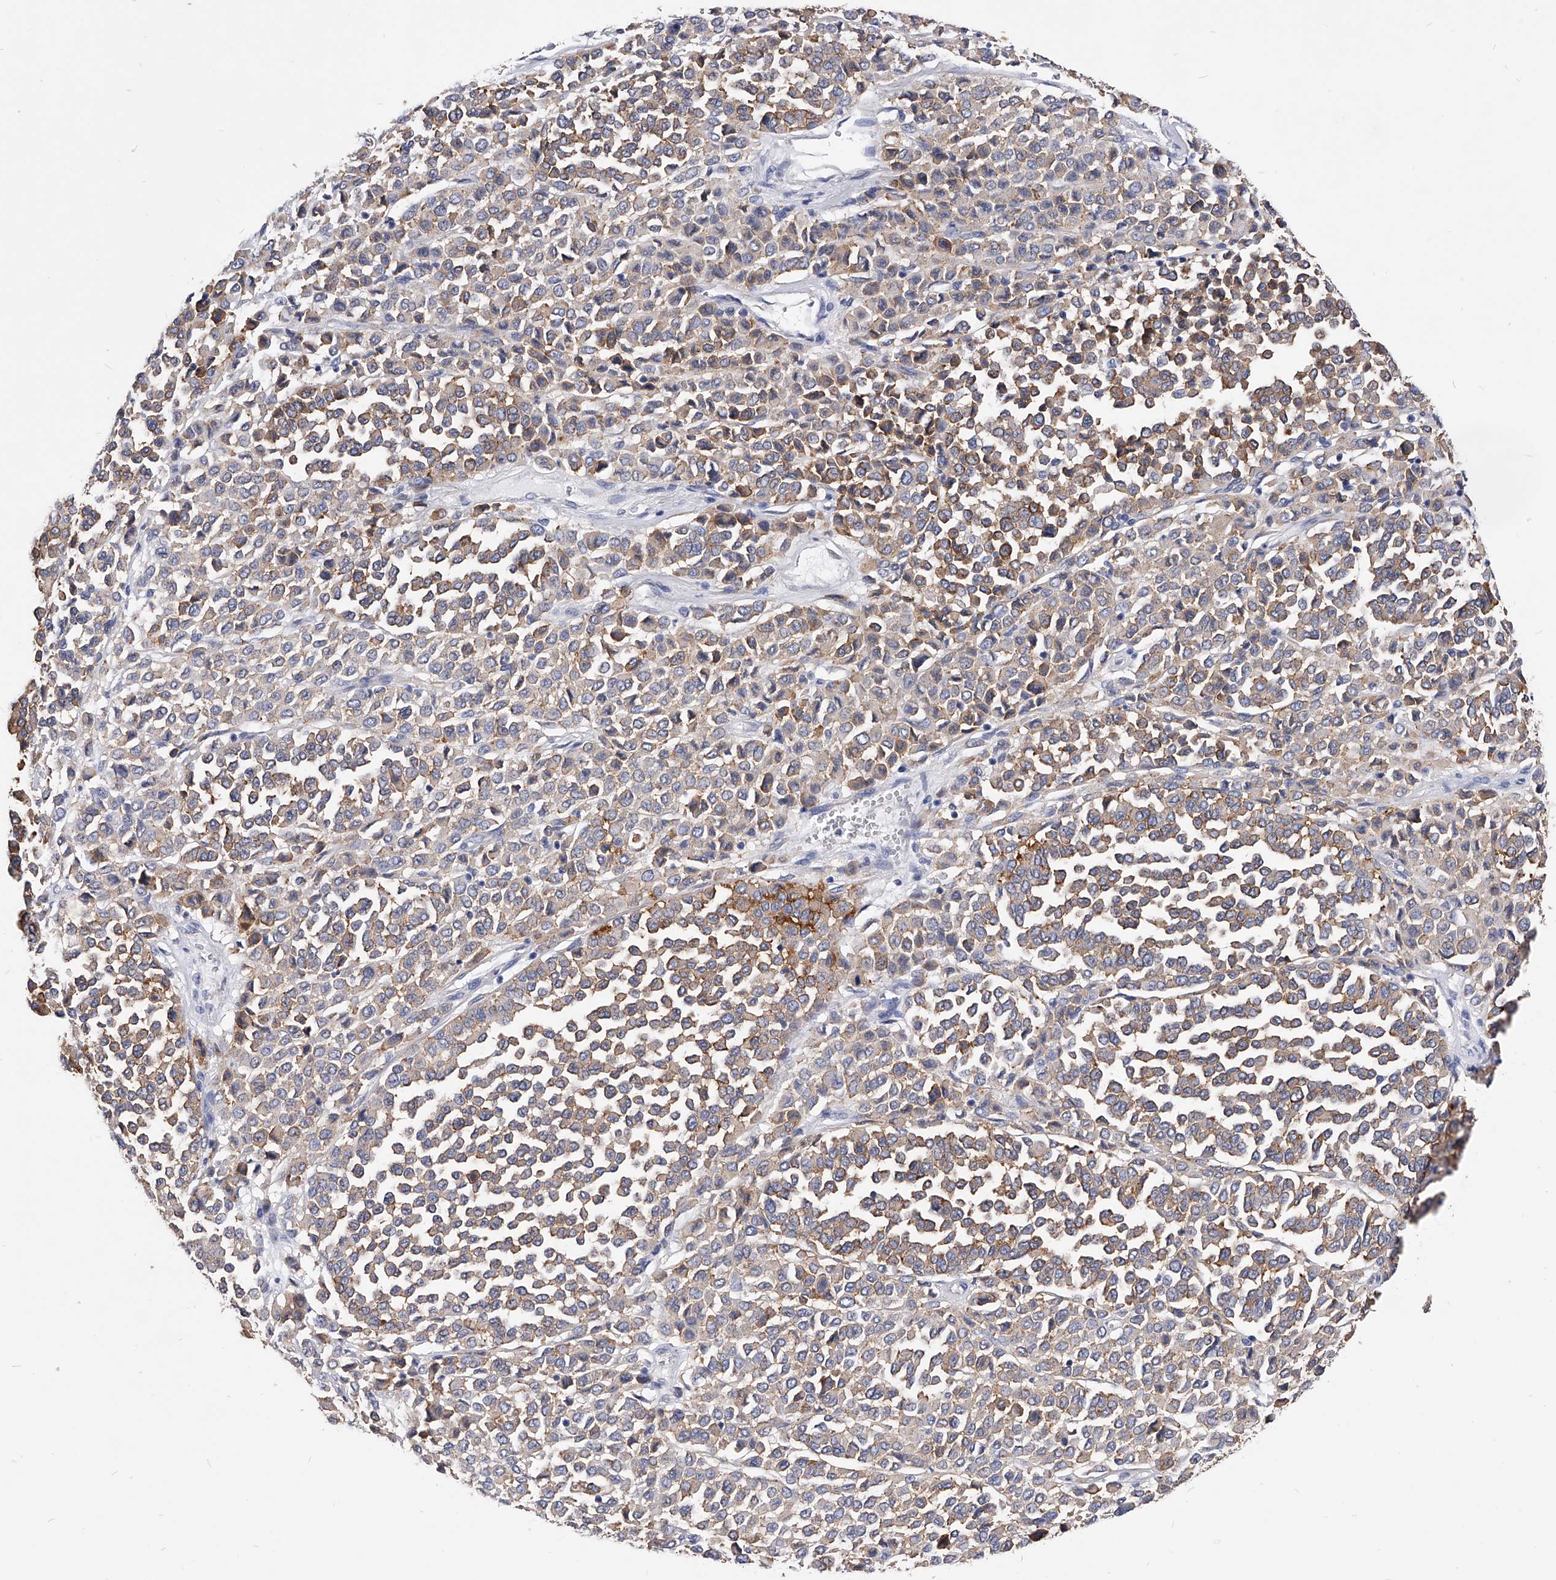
{"staining": {"intensity": "moderate", "quantity": "25%-75%", "location": "cytoplasmic/membranous"}, "tissue": "melanoma", "cell_type": "Tumor cells", "image_type": "cancer", "snomed": [{"axis": "morphology", "description": "Malignant melanoma, Metastatic site"}, {"axis": "topography", "description": "Pancreas"}], "caption": "Immunohistochemistry micrograph of malignant melanoma (metastatic site) stained for a protein (brown), which reveals medium levels of moderate cytoplasmic/membranous staining in about 25%-75% of tumor cells.", "gene": "ZNF529", "patient": {"sex": "female", "age": 30}}